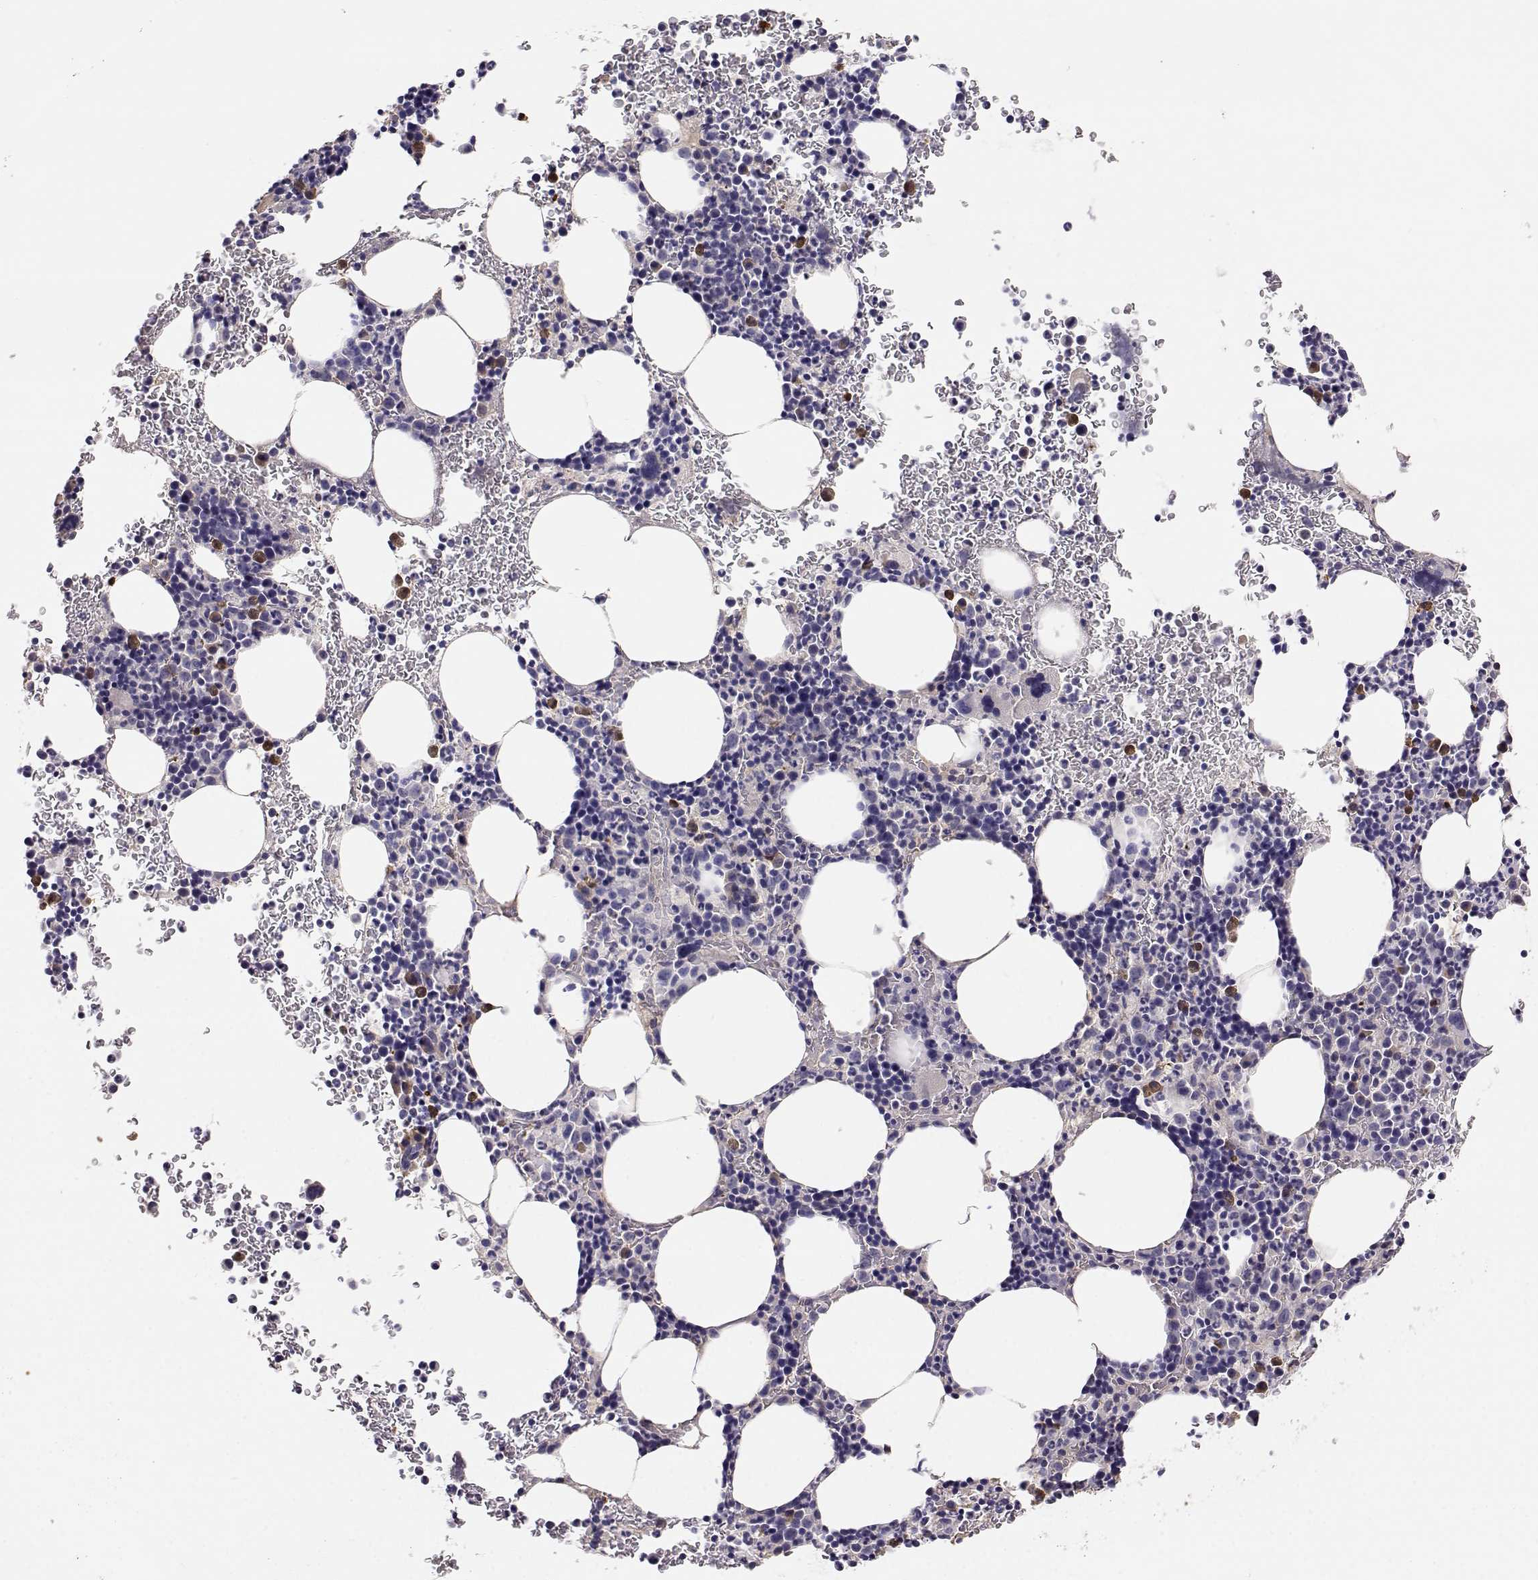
{"staining": {"intensity": "moderate", "quantity": "<25%", "location": "cytoplasmic/membranous"}, "tissue": "bone marrow", "cell_type": "Hematopoietic cells", "image_type": "normal", "snomed": [{"axis": "morphology", "description": "Normal tissue, NOS"}, {"axis": "topography", "description": "Bone marrow"}], "caption": "Human bone marrow stained for a protein (brown) demonstrates moderate cytoplasmic/membranous positive positivity in approximately <25% of hematopoietic cells.", "gene": "CDHR1", "patient": {"sex": "male", "age": 72}}